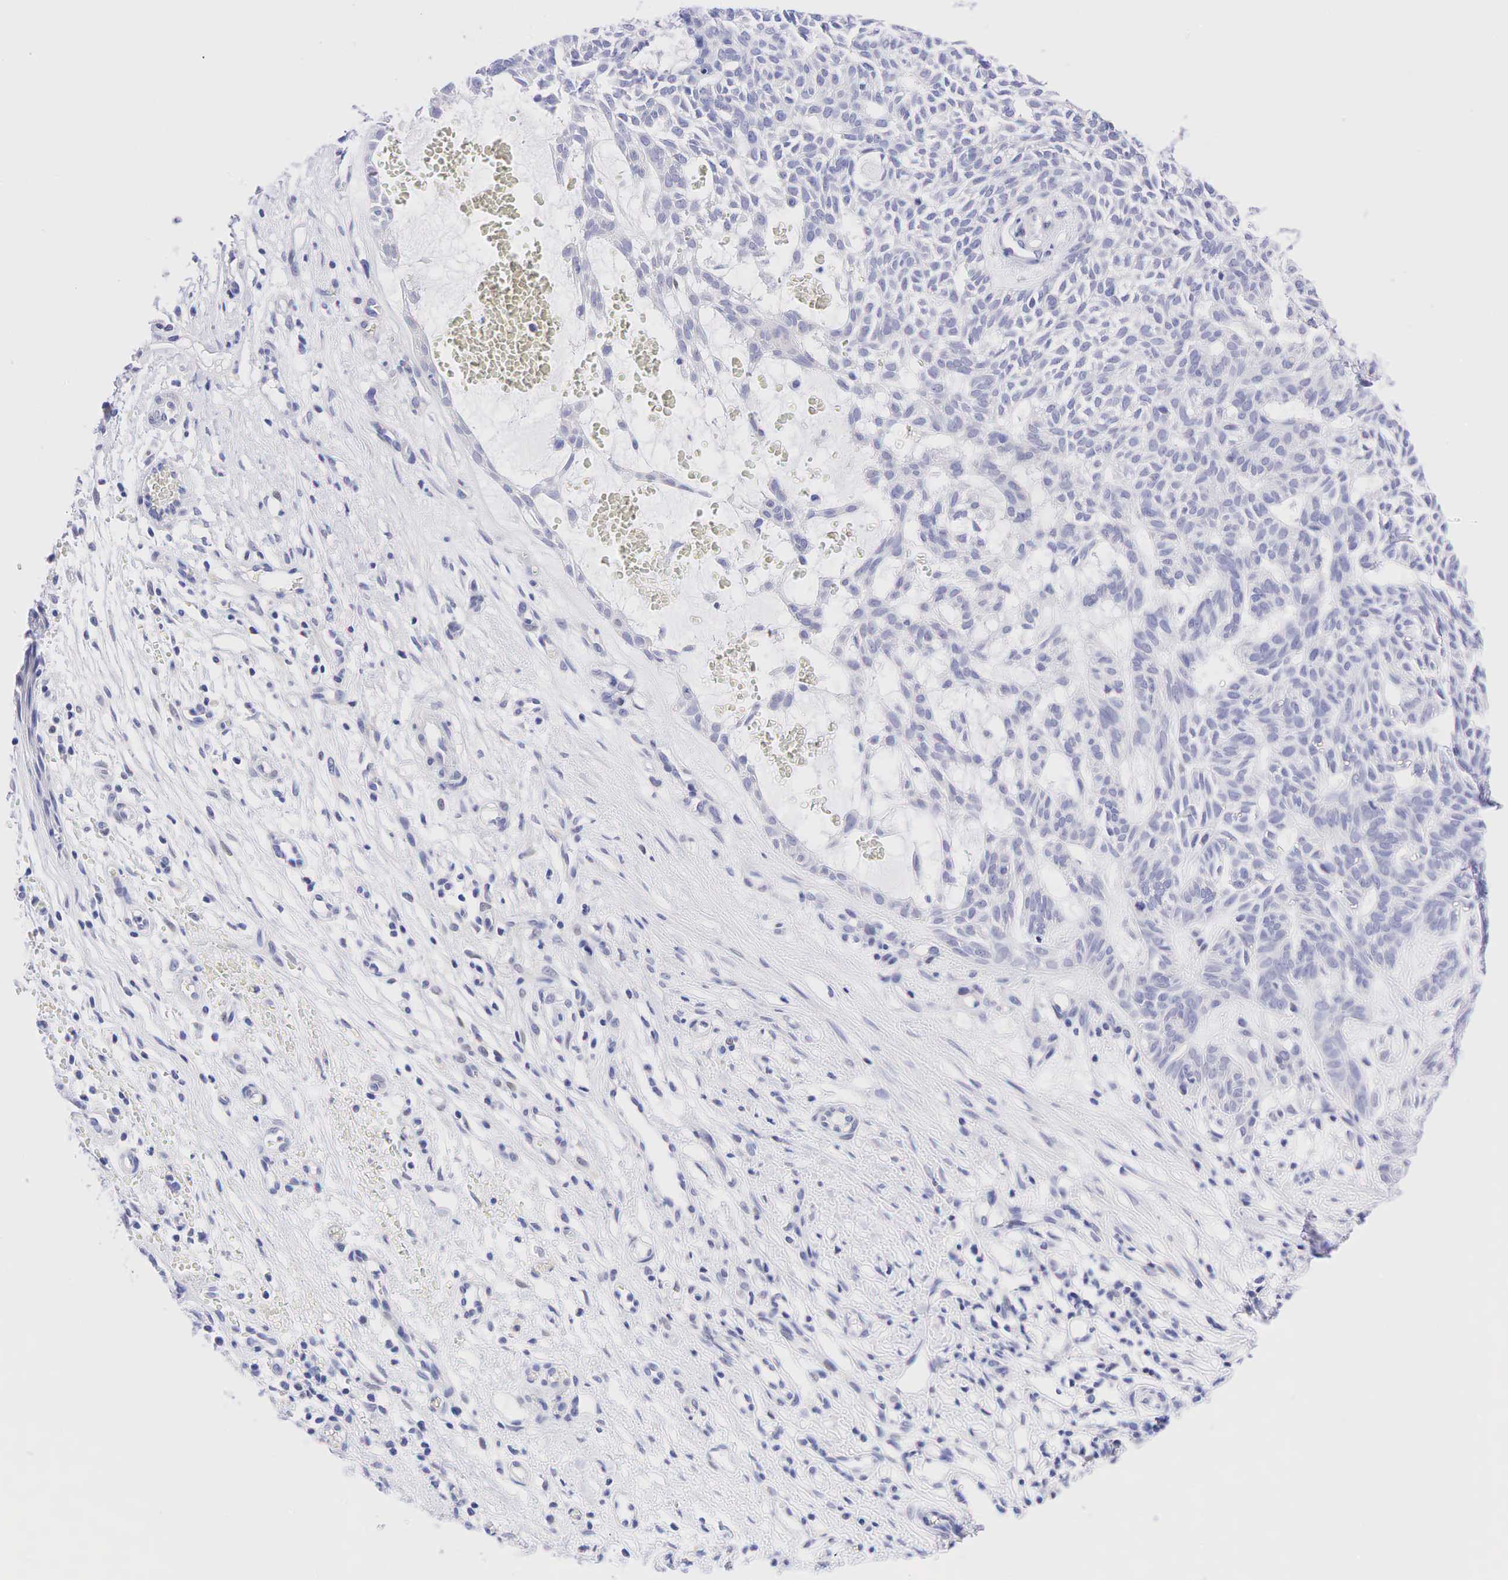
{"staining": {"intensity": "weak", "quantity": "<25%", "location": "nuclear"}, "tissue": "skin cancer", "cell_type": "Tumor cells", "image_type": "cancer", "snomed": [{"axis": "morphology", "description": "Basal cell carcinoma"}, {"axis": "topography", "description": "Skin"}], "caption": "A micrograph of human skin basal cell carcinoma is negative for staining in tumor cells.", "gene": "AR", "patient": {"sex": "male", "age": 75}}